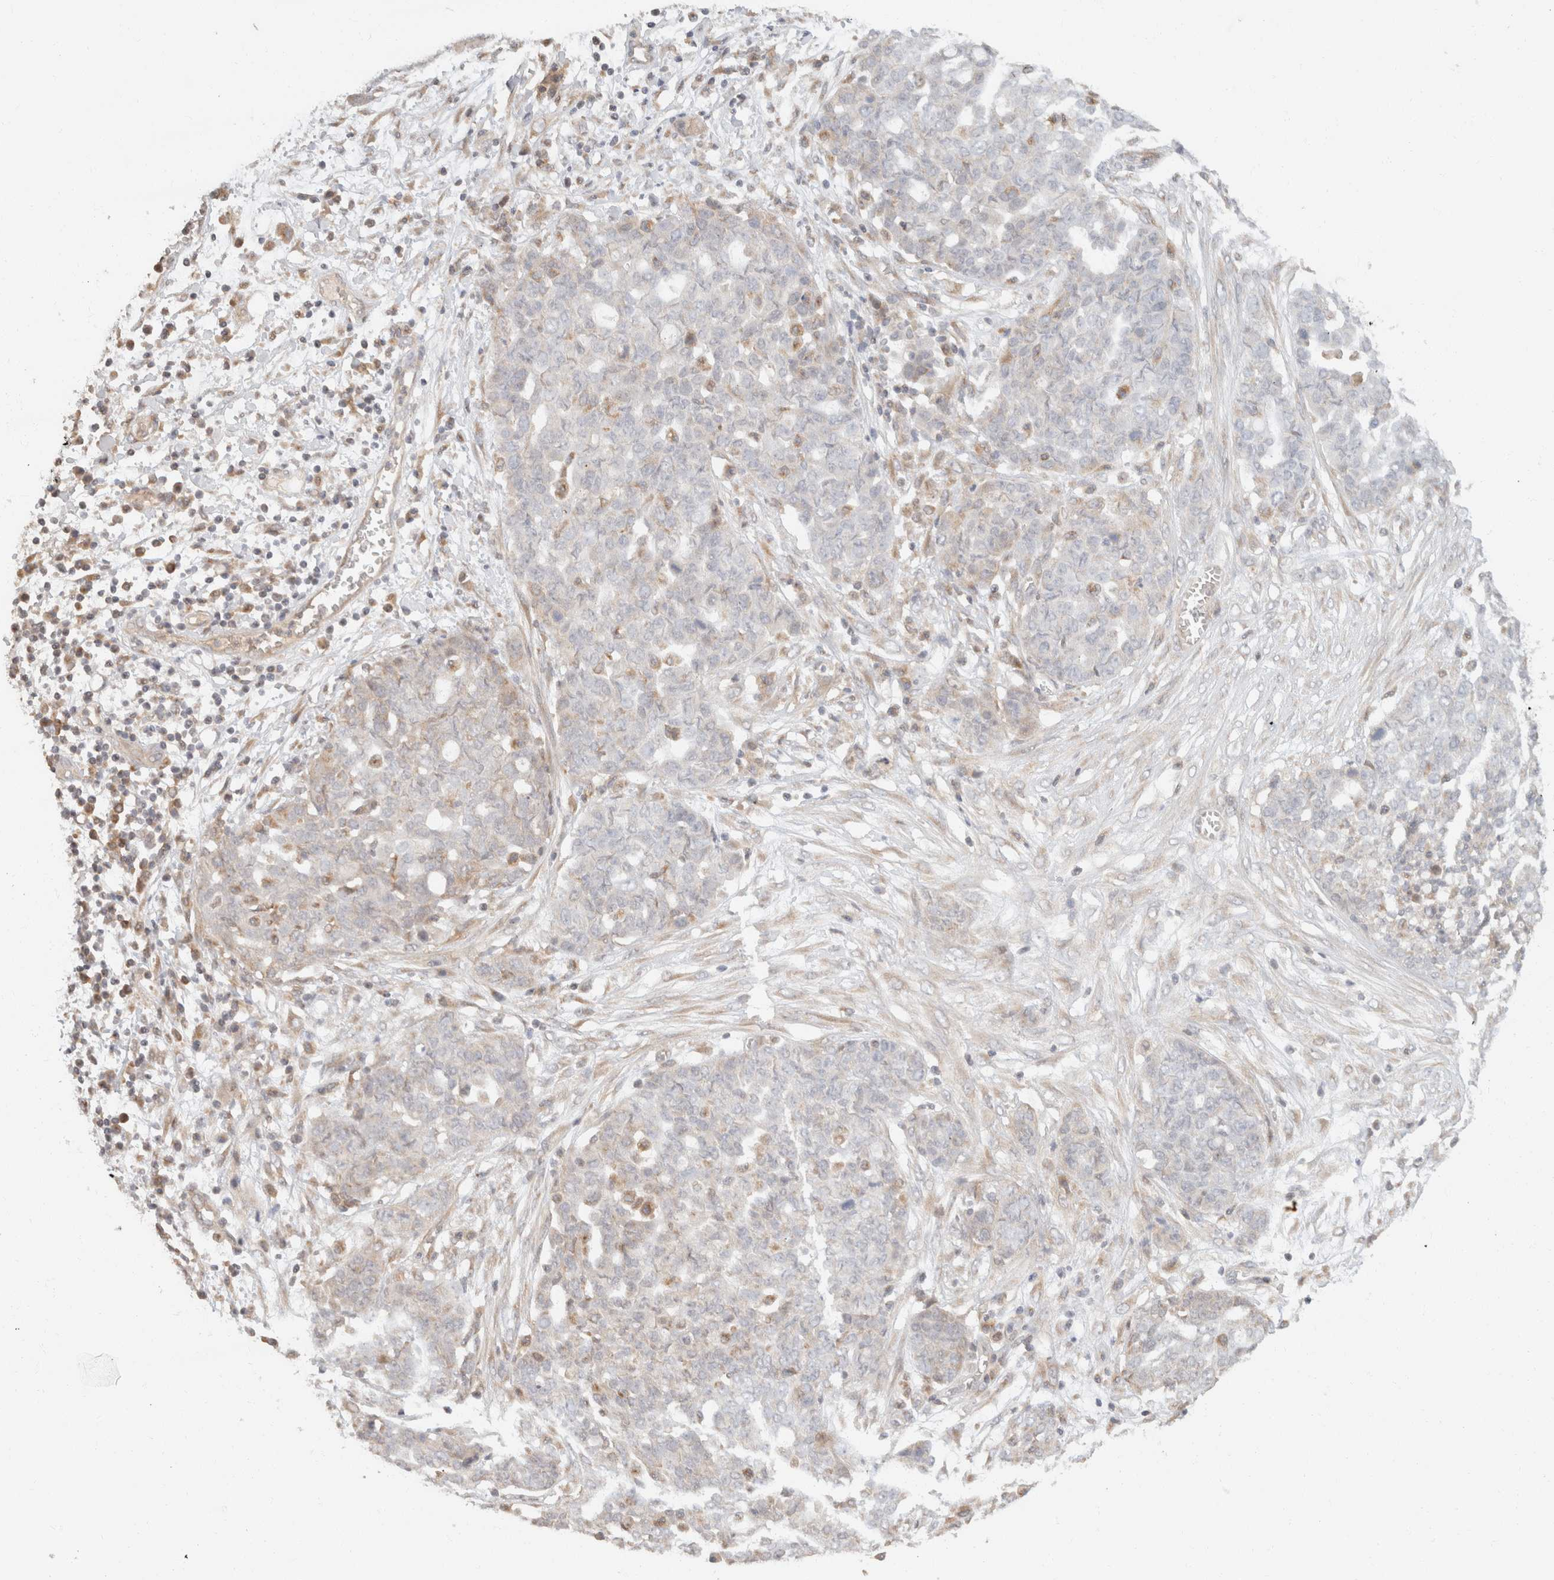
{"staining": {"intensity": "weak", "quantity": "<25%", "location": "cytoplasmic/membranous"}, "tissue": "ovarian cancer", "cell_type": "Tumor cells", "image_type": "cancer", "snomed": [{"axis": "morphology", "description": "Cystadenocarcinoma, serous, NOS"}, {"axis": "topography", "description": "Soft tissue"}, {"axis": "topography", "description": "Ovary"}], "caption": "High magnification brightfield microscopy of ovarian cancer stained with DAB (3,3'-diaminobenzidine) (brown) and counterstained with hematoxylin (blue): tumor cells show no significant expression.", "gene": "TACC1", "patient": {"sex": "female", "age": 57}}